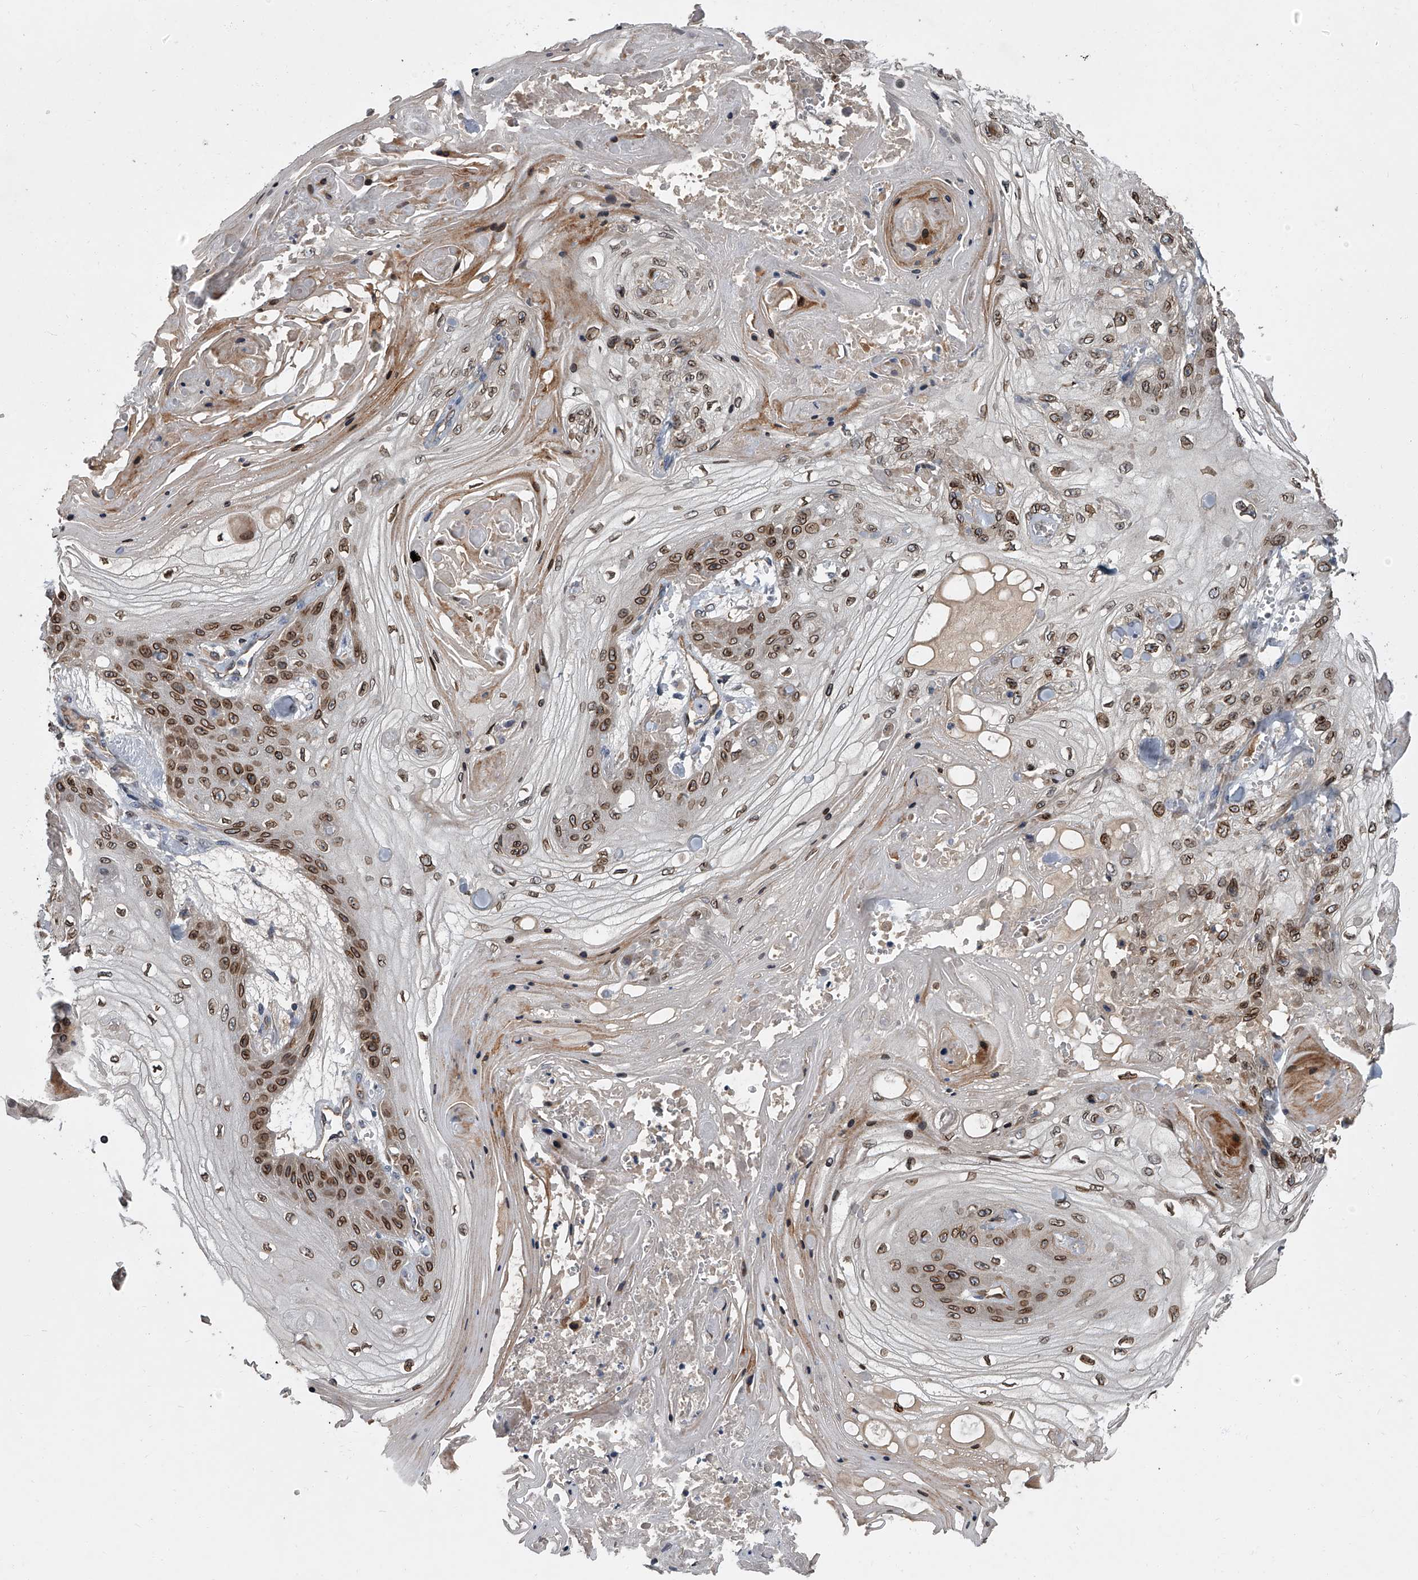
{"staining": {"intensity": "strong", "quantity": ">75%", "location": "cytoplasmic/membranous,nuclear"}, "tissue": "skin cancer", "cell_type": "Tumor cells", "image_type": "cancer", "snomed": [{"axis": "morphology", "description": "Squamous cell carcinoma, NOS"}, {"axis": "topography", "description": "Skin"}], "caption": "Skin squamous cell carcinoma tissue exhibits strong cytoplasmic/membranous and nuclear staining in about >75% of tumor cells The protein of interest is stained brown, and the nuclei are stained in blue (DAB IHC with brightfield microscopy, high magnification).", "gene": "LRRC8C", "patient": {"sex": "male", "age": 74}}